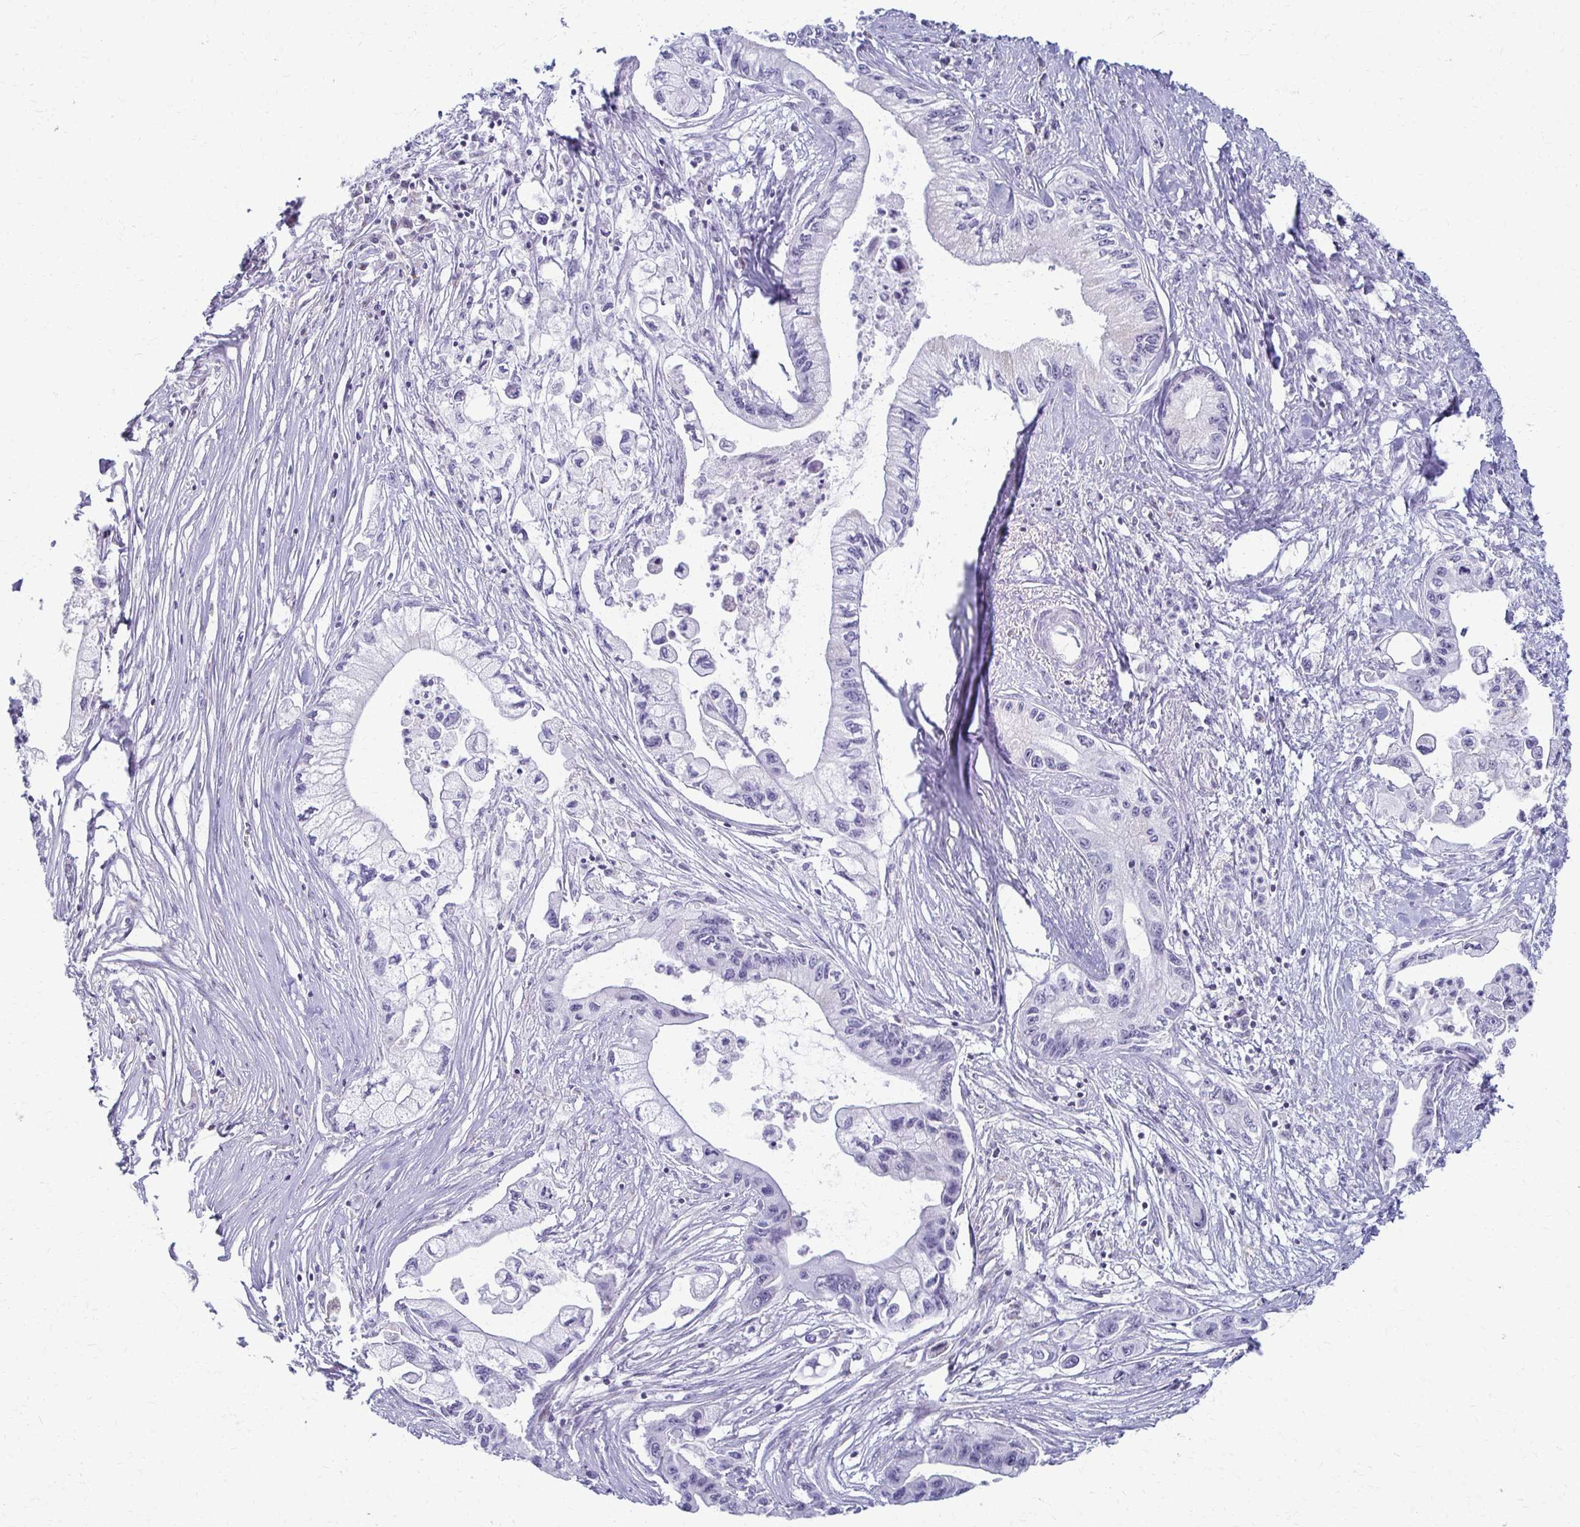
{"staining": {"intensity": "negative", "quantity": "none", "location": "none"}, "tissue": "pancreatic cancer", "cell_type": "Tumor cells", "image_type": "cancer", "snomed": [{"axis": "morphology", "description": "Adenocarcinoma, NOS"}, {"axis": "topography", "description": "Pancreas"}], "caption": "The photomicrograph shows no staining of tumor cells in pancreatic adenocarcinoma. The staining was performed using DAB to visualize the protein expression in brown, while the nuclei were stained in blue with hematoxylin (Magnification: 20x).", "gene": "FCGR2B", "patient": {"sex": "male", "age": 61}}